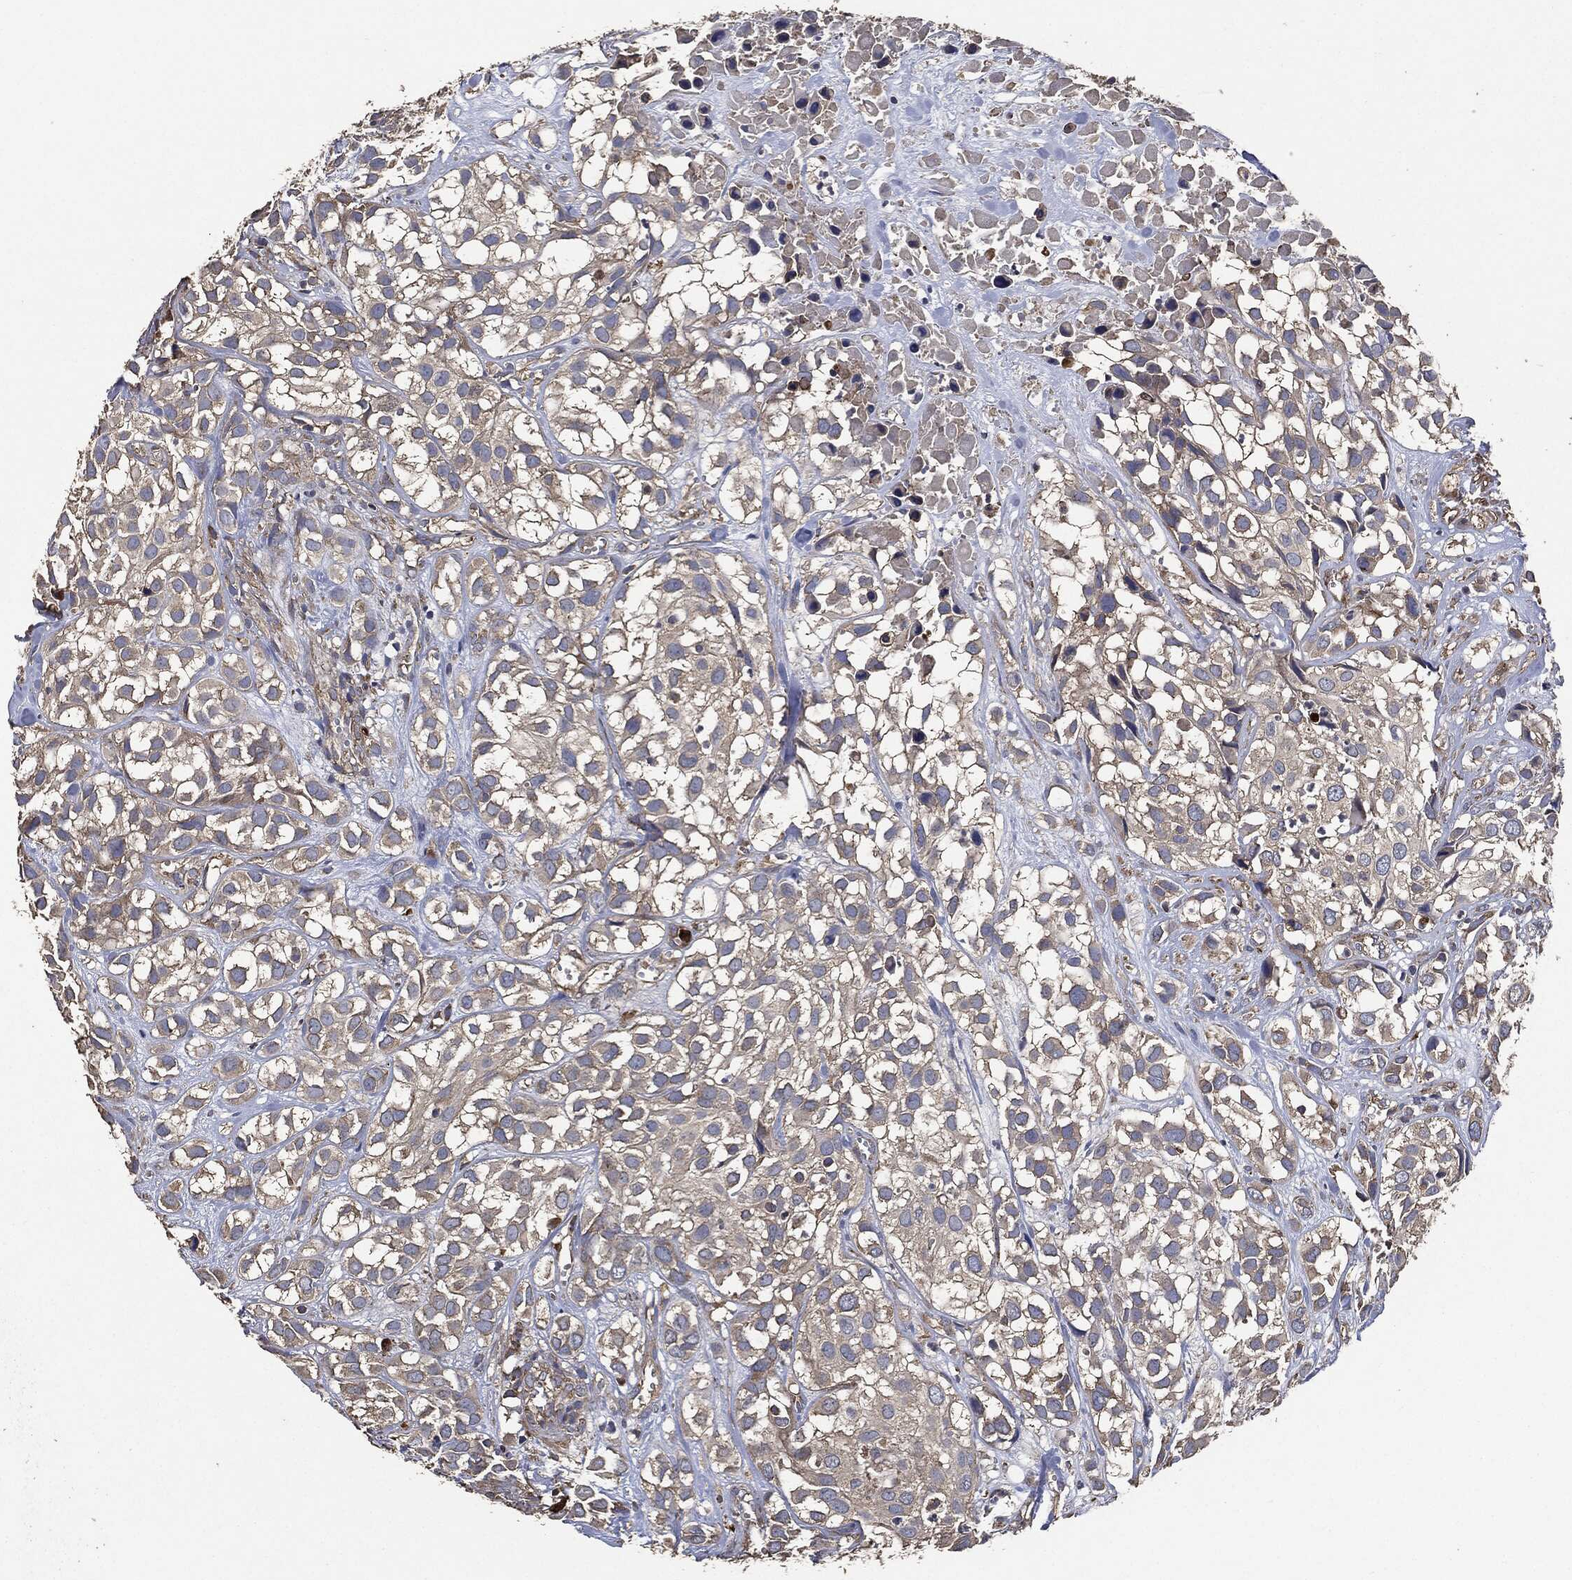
{"staining": {"intensity": "weak", "quantity": "25%-75%", "location": "cytoplasmic/membranous"}, "tissue": "urothelial cancer", "cell_type": "Tumor cells", "image_type": "cancer", "snomed": [{"axis": "morphology", "description": "Urothelial carcinoma, High grade"}, {"axis": "topography", "description": "Urinary bladder"}], "caption": "Tumor cells show low levels of weak cytoplasmic/membranous positivity in approximately 25%-75% of cells in human urothelial carcinoma (high-grade).", "gene": "STK3", "patient": {"sex": "male", "age": 56}}